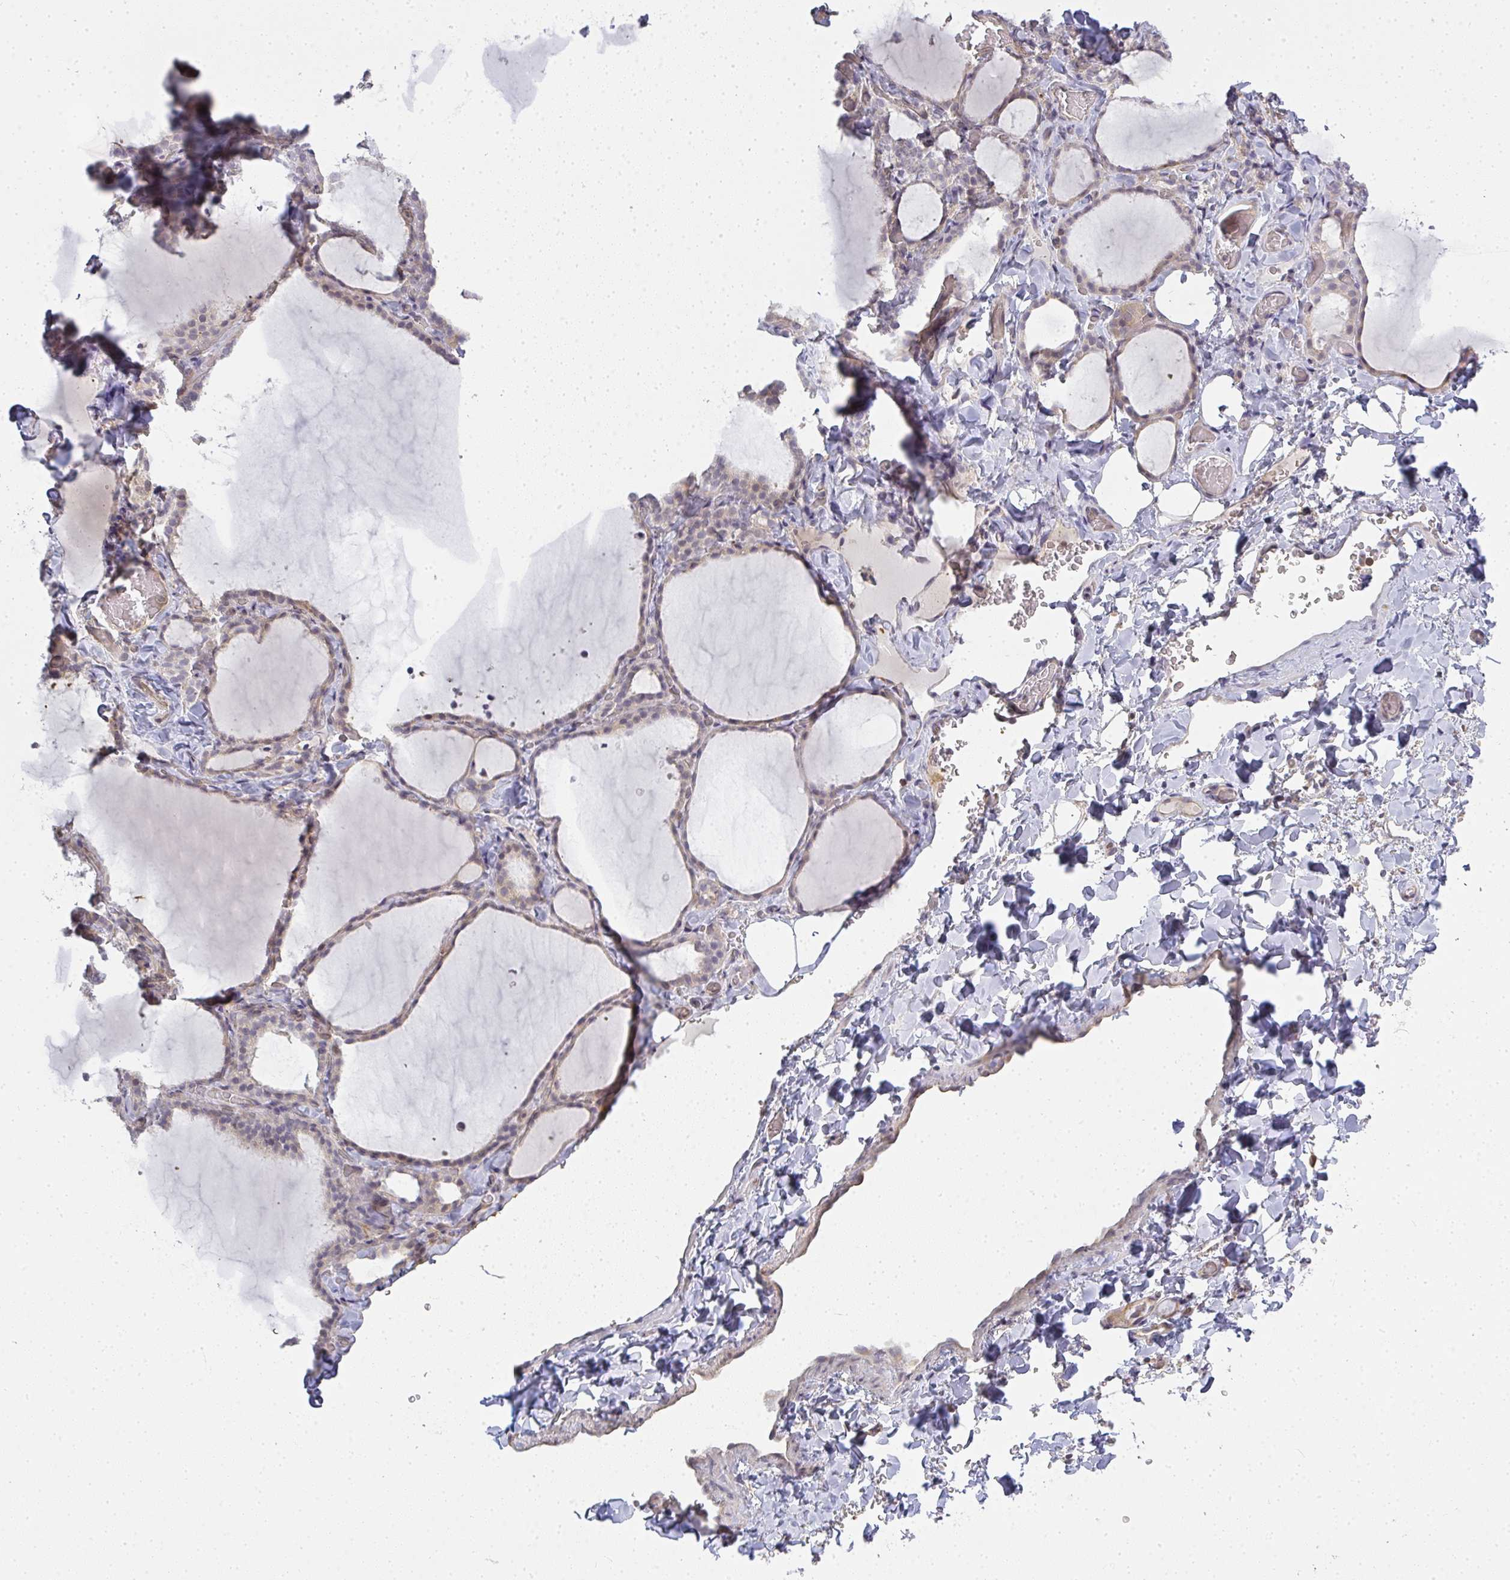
{"staining": {"intensity": "weak", "quantity": "25%-75%", "location": "cytoplasmic/membranous"}, "tissue": "thyroid gland", "cell_type": "Glandular cells", "image_type": "normal", "snomed": [{"axis": "morphology", "description": "Normal tissue, NOS"}, {"axis": "topography", "description": "Thyroid gland"}], "caption": "This is a micrograph of IHC staining of normal thyroid gland, which shows weak expression in the cytoplasmic/membranous of glandular cells.", "gene": "GSDMB", "patient": {"sex": "female", "age": 22}}